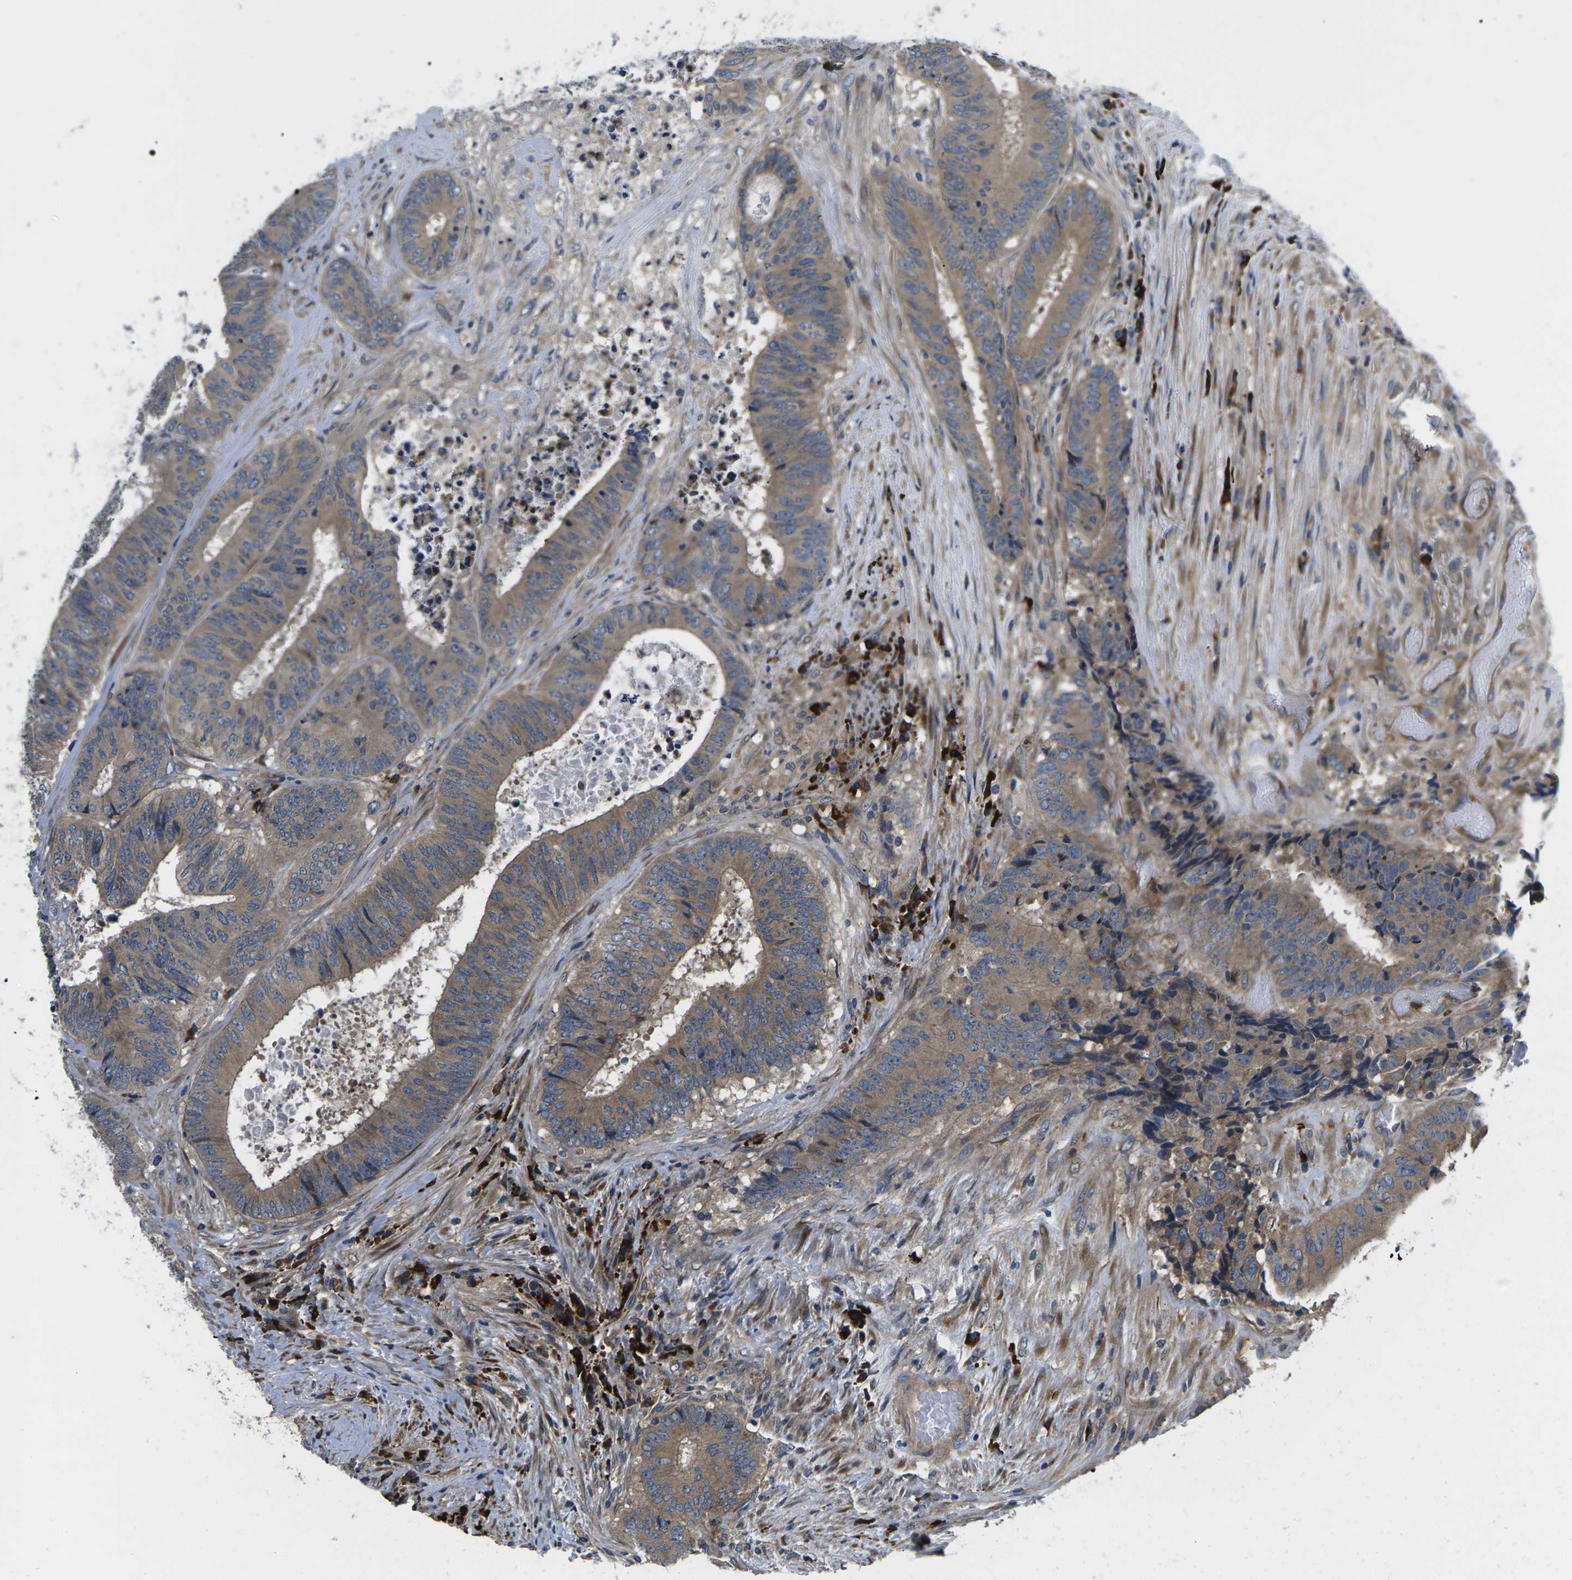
{"staining": {"intensity": "weak", "quantity": ">75%", "location": "cytoplasmic/membranous"}, "tissue": "colorectal cancer", "cell_type": "Tumor cells", "image_type": "cancer", "snomed": [{"axis": "morphology", "description": "Adenocarcinoma, NOS"}, {"axis": "topography", "description": "Rectum"}], "caption": "DAB (3,3'-diaminobenzidine) immunohistochemical staining of human adenocarcinoma (colorectal) demonstrates weak cytoplasmic/membranous protein staining in about >75% of tumor cells. The protein of interest is stained brown, and the nuclei are stained in blue (DAB IHC with brightfield microscopy, high magnification).", "gene": "PLCE1", "patient": {"sex": "male", "age": 72}}